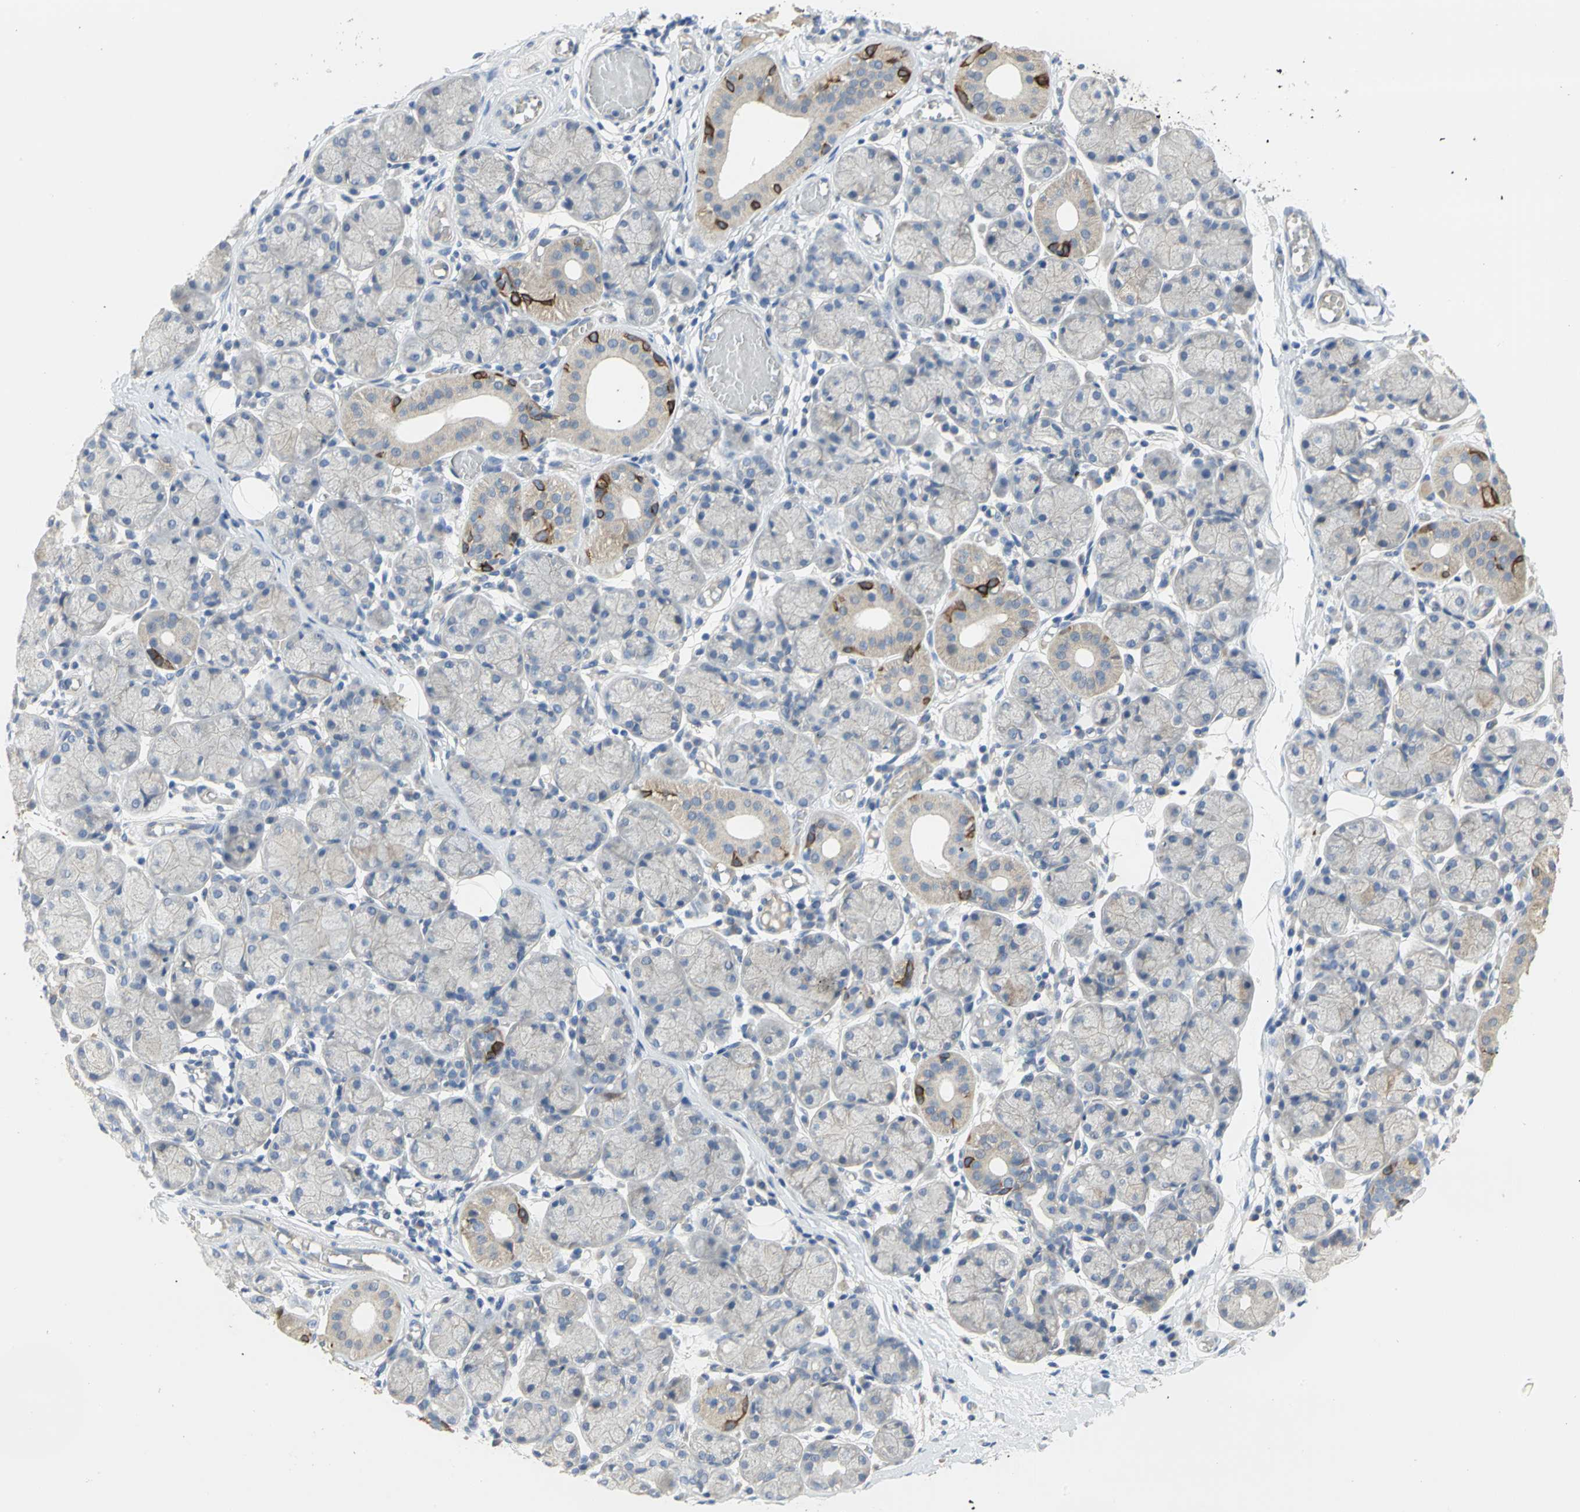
{"staining": {"intensity": "strong", "quantity": "<25%", "location": "cytoplasmic/membranous"}, "tissue": "salivary gland", "cell_type": "Glandular cells", "image_type": "normal", "snomed": [{"axis": "morphology", "description": "Normal tissue, NOS"}, {"axis": "topography", "description": "Salivary gland"}], "caption": "Normal salivary gland was stained to show a protein in brown. There is medium levels of strong cytoplasmic/membranous expression in about <25% of glandular cells. Using DAB (3,3'-diaminobenzidine) (brown) and hematoxylin (blue) stains, captured at high magnification using brightfield microscopy.", "gene": "HTR1F", "patient": {"sex": "female", "age": 24}}